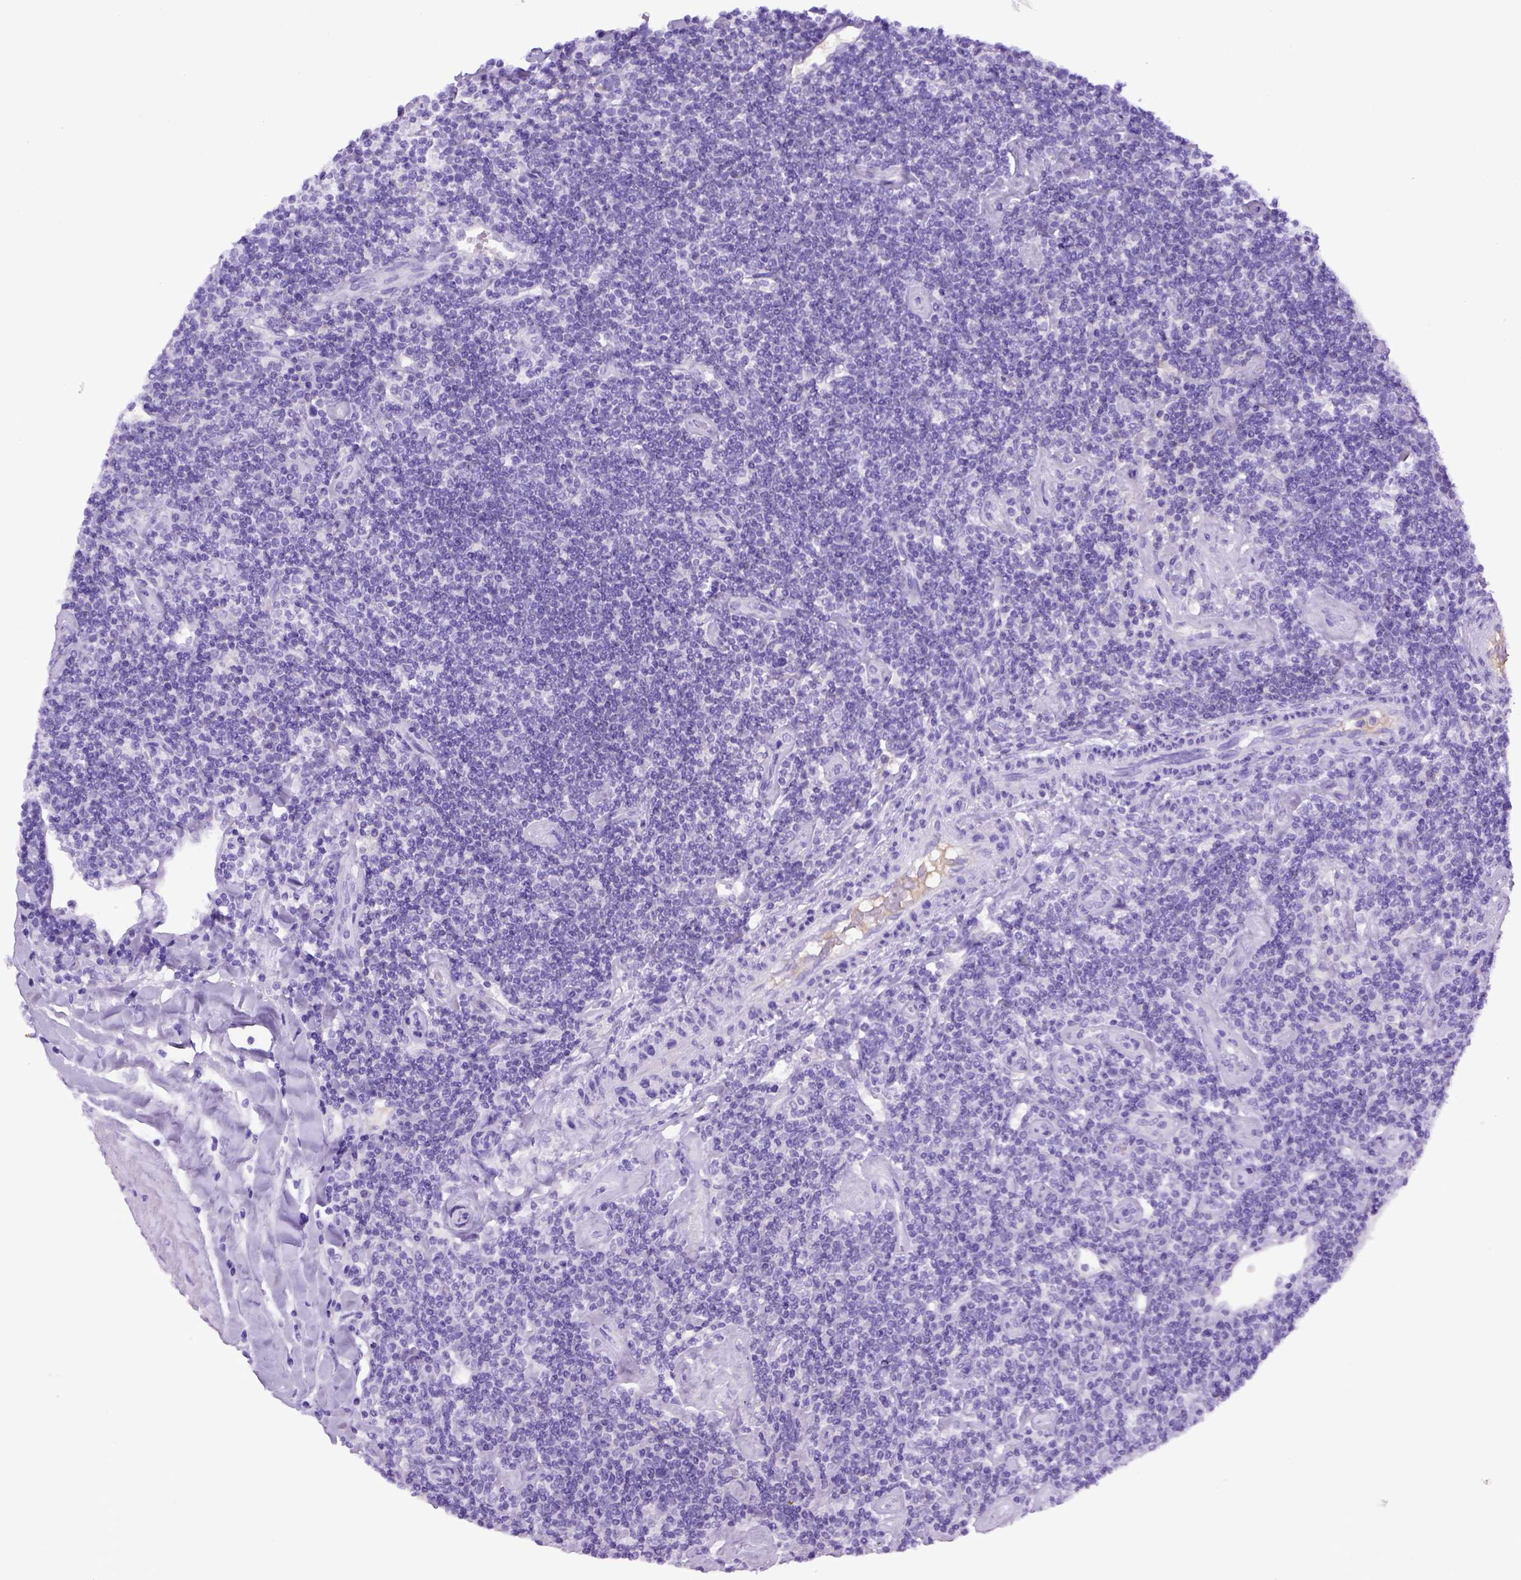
{"staining": {"intensity": "negative", "quantity": "none", "location": "none"}, "tissue": "lymphoma", "cell_type": "Tumor cells", "image_type": "cancer", "snomed": [{"axis": "morphology", "description": "Hodgkin's disease, NOS"}, {"axis": "topography", "description": "Lymph node"}], "caption": "DAB (3,3'-diaminobenzidine) immunohistochemical staining of Hodgkin's disease reveals no significant positivity in tumor cells.", "gene": "ITIH4", "patient": {"sex": "male", "age": 40}}